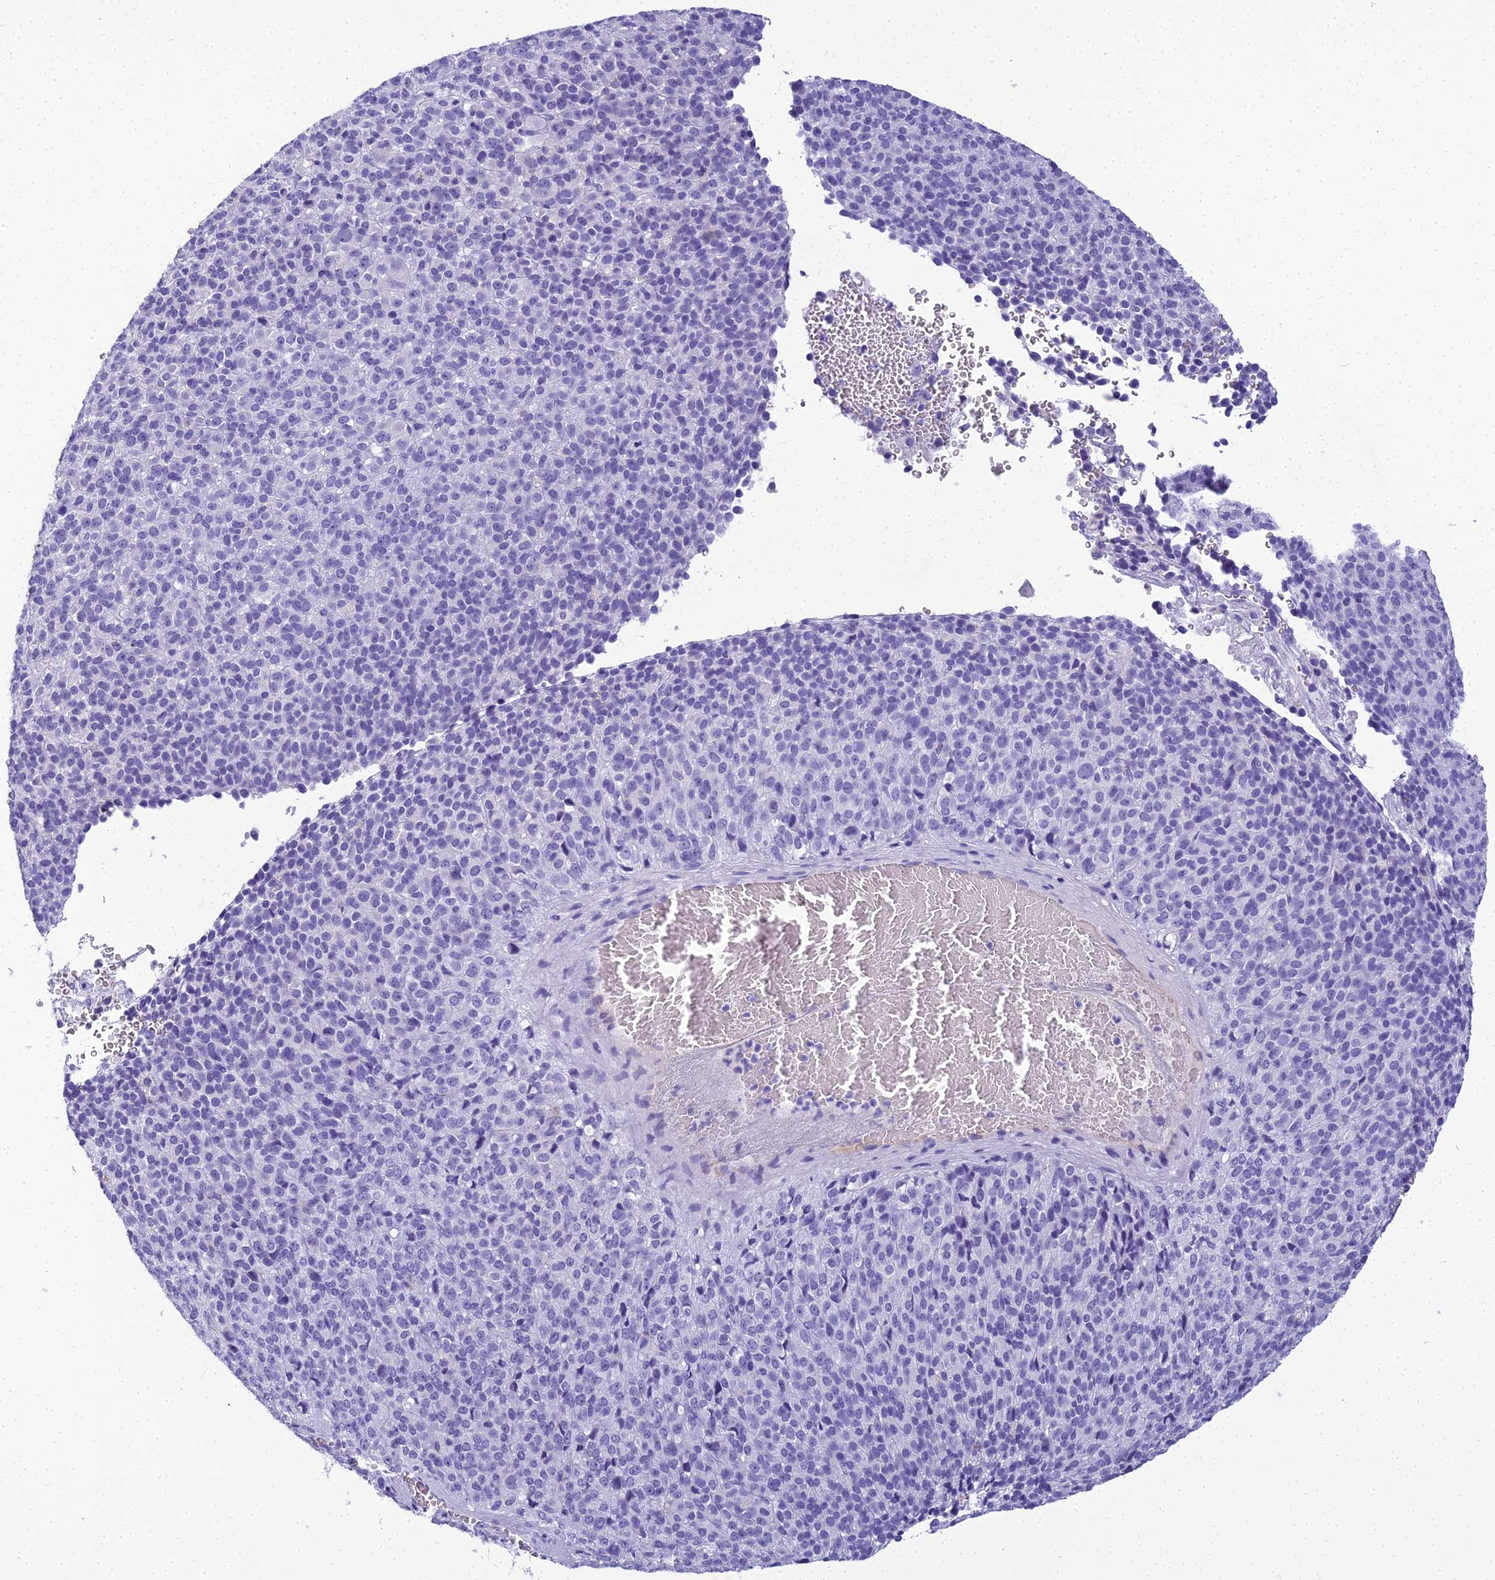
{"staining": {"intensity": "negative", "quantity": "none", "location": "none"}, "tissue": "melanoma", "cell_type": "Tumor cells", "image_type": "cancer", "snomed": [{"axis": "morphology", "description": "Malignant melanoma, Metastatic site"}, {"axis": "topography", "description": "Brain"}], "caption": "This image is of malignant melanoma (metastatic site) stained with IHC to label a protein in brown with the nuclei are counter-stained blue. There is no positivity in tumor cells. (DAB IHC, high magnification).", "gene": "NINJ1", "patient": {"sex": "female", "age": 56}}